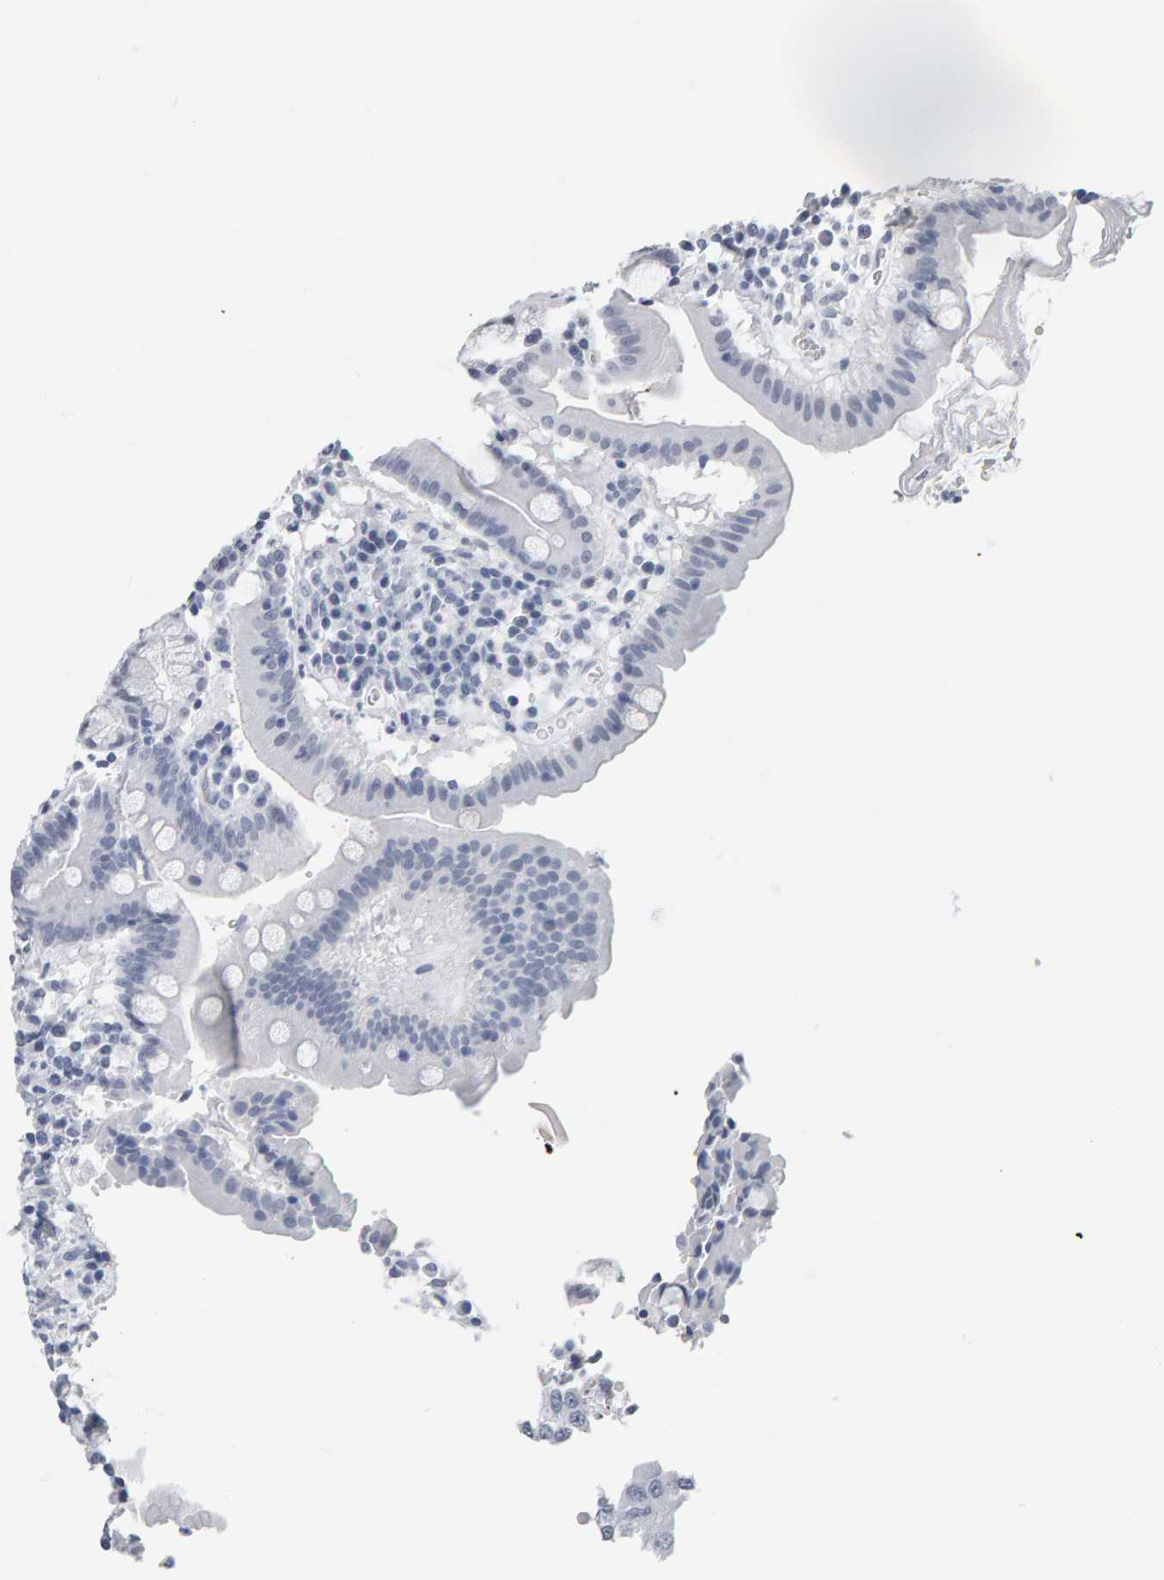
{"staining": {"intensity": "negative", "quantity": "none", "location": "none"}, "tissue": "duodenum", "cell_type": "Glandular cells", "image_type": "normal", "snomed": [{"axis": "morphology", "description": "Normal tissue, NOS"}, {"axis": "topography", "description": "Duodenum"}], "caption": "This is an IHC photomicrograph of unremarkable duodenum. There is no expression in glandular cells.", "gene": "SPACA3", "patient": {"sex": "male", "age": 50}}